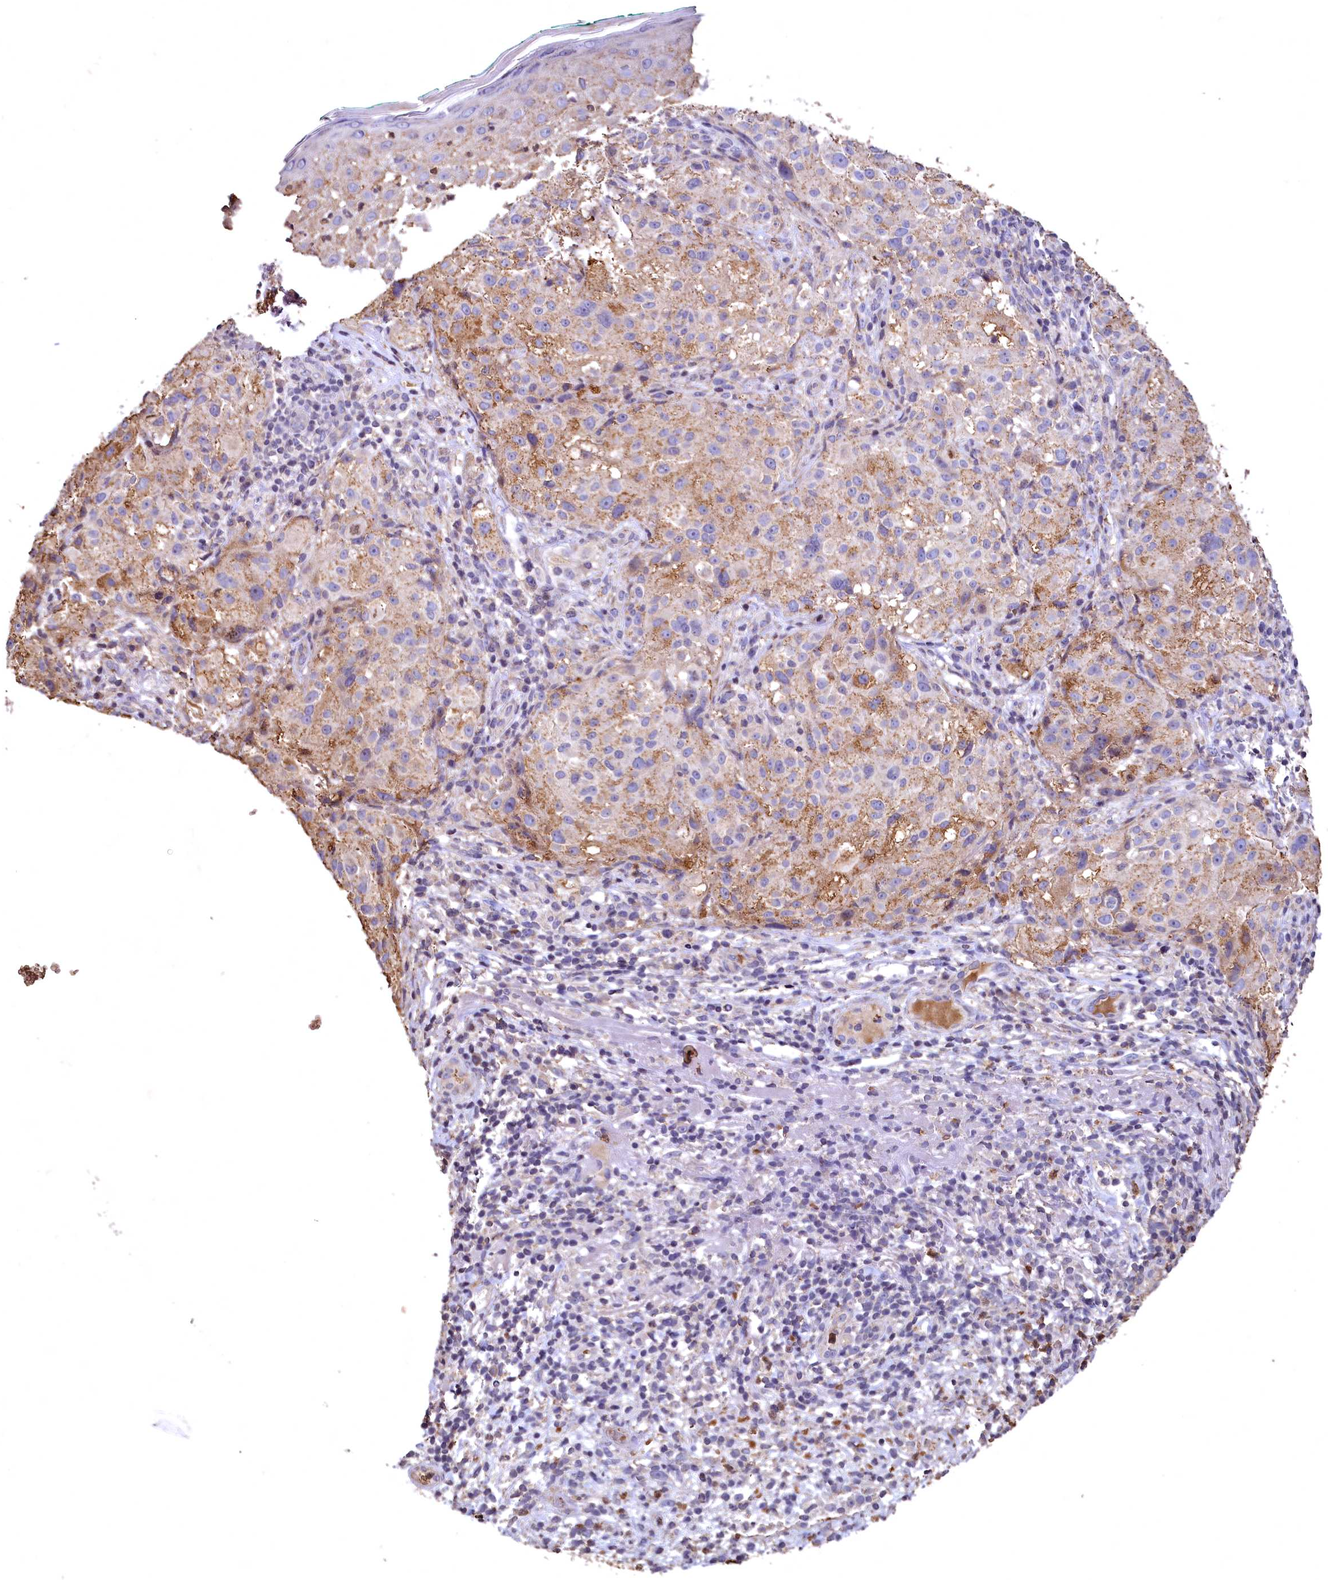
{"staining": {"intensity": "moderate", "quantity": ">75%", "location": "cytoplasmic/membranous"}, "tissue": "melanoma", "cell_type": "Tumor cells", "image_type": "cancer", "snomed": [{"axis": "morphology", "description": "Necrosis, NOS"}, {"axis": "morphology", "description": "Malignant melanoma, NOS"}, {"axis": "topography", "description": "Skin"}], "caption": "The immunohistochemical stain labels moderate cytoplasmic/membranous staining in tumor cells of melanoma tissue.", "gene": "SPTA1", "patient": {"sex": "female", "age": 87}}